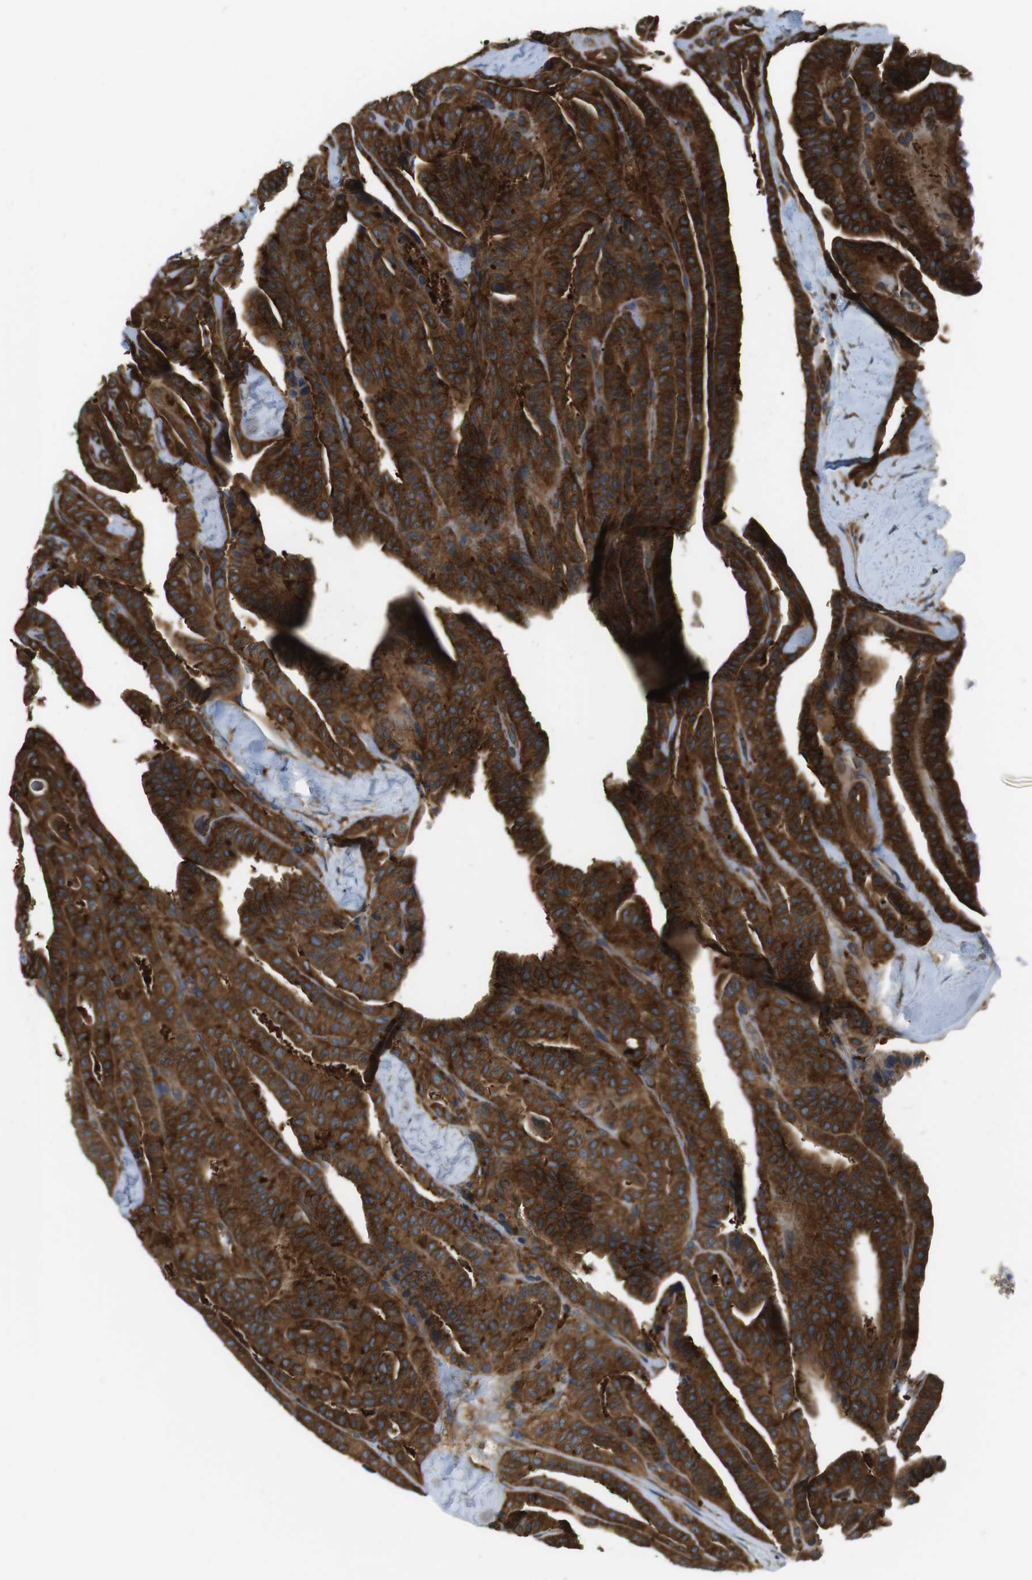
{"staining": {"intensity": "strong", "quantity": ">75%", "location": "cytoplasmic/membranous"}, "tissue": "thyroid cancer", "cell_type": "Tumor cells", "image_type": "cancer", "snomed": [{"axis": "morphology", "description": "Papillary adenocarcinoma, NOS"}, {"axis": "topography", "description": "Thyroid gland"}], "caption": "Tumor cells exhibit strong cytoplasmic/membranous positivity in approximately >75% of cells in thyroid cancer. (DAB (3,3'-diaminobenzidine) = brown stain, brightfield microscopy at high magnification).", "gene": "TSC1", "patient": {"sex": "male", "age": 77}}